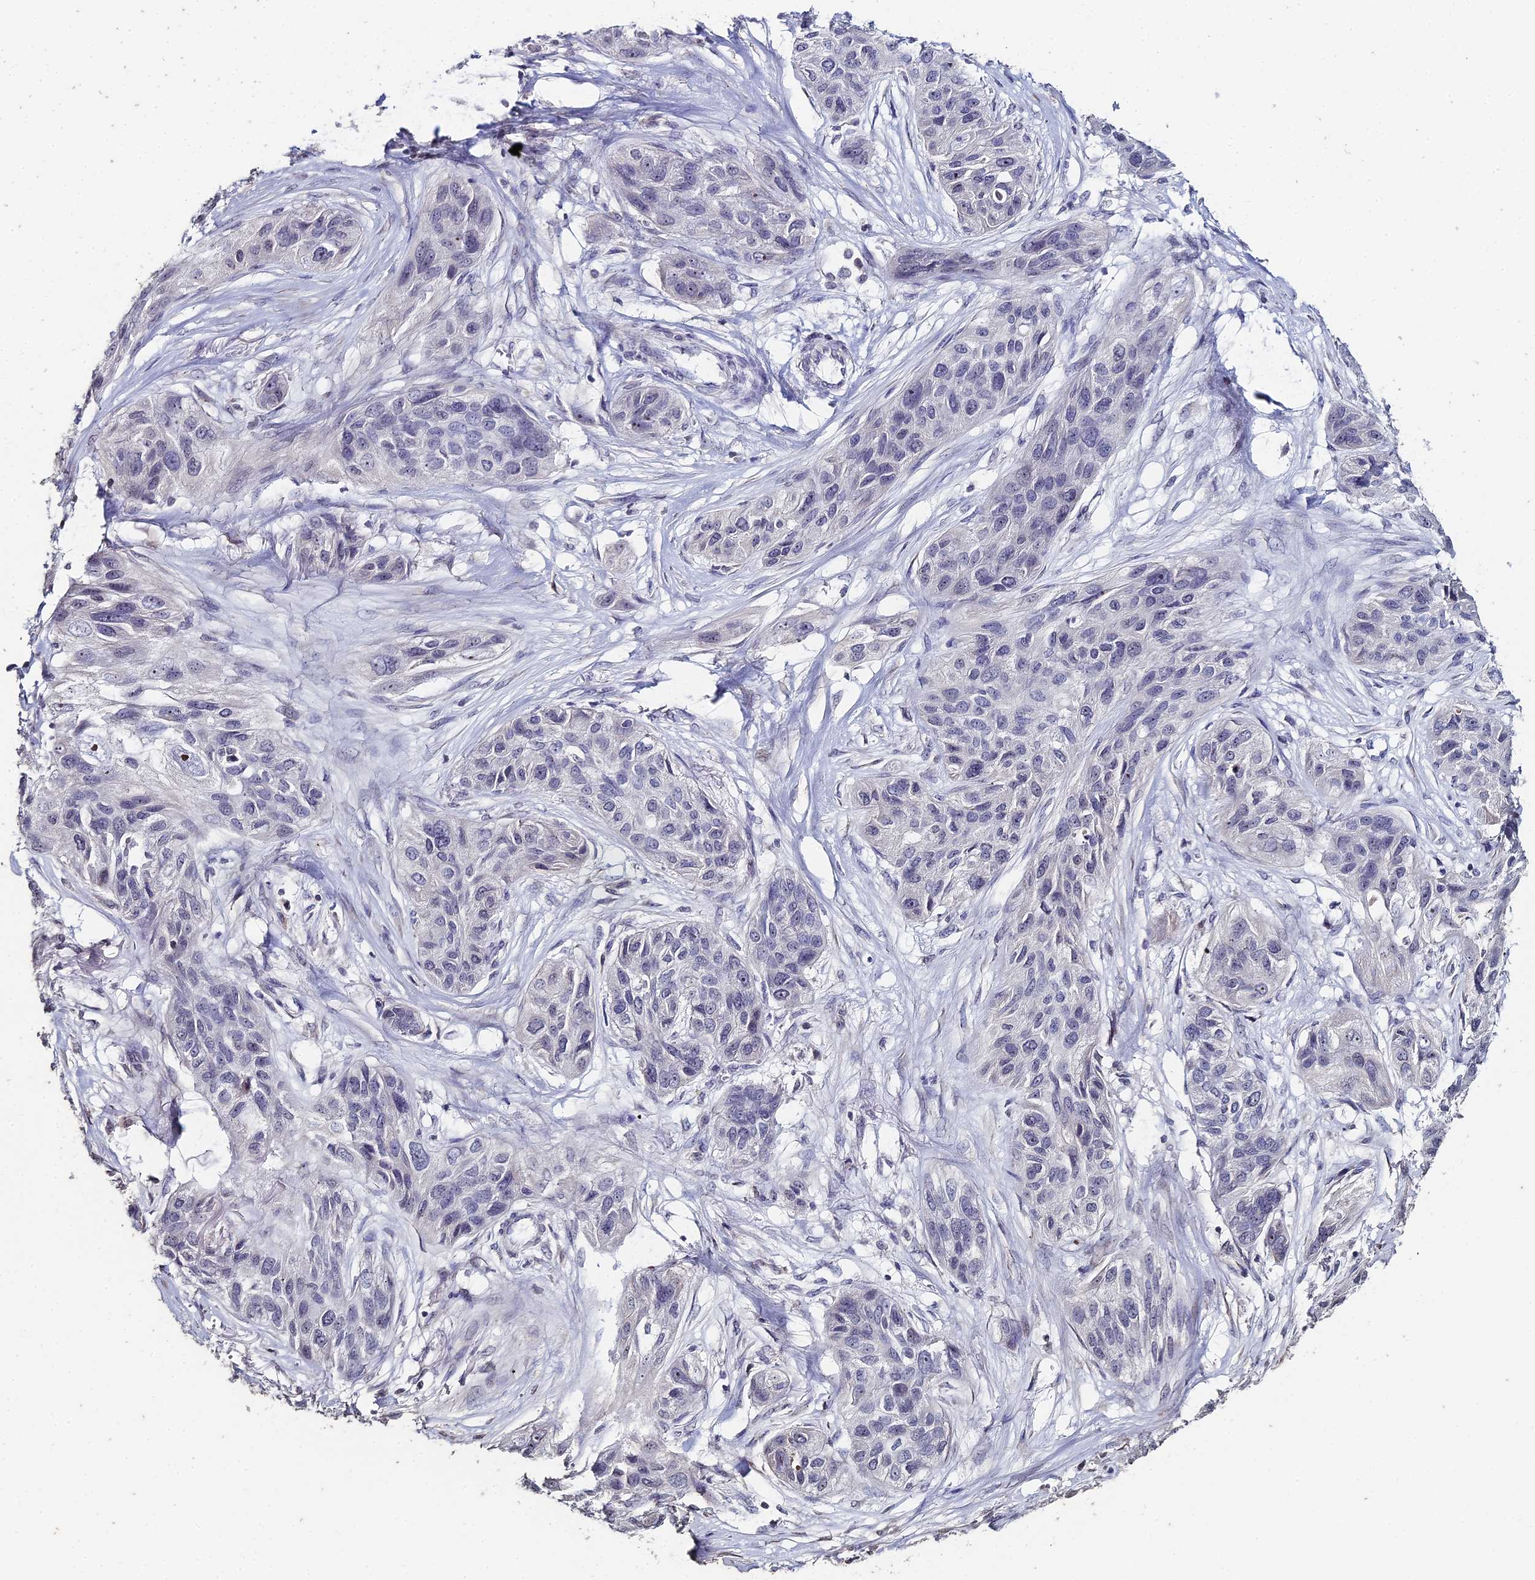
{"staining": {"intensity": "negative", "quantity": "none", "location": "none"}, "tissue": "lung cancer", "cell_type": "Tumor cells", "image_type": "cancer", "snomed": [{"axis": "morphology", "description": "Squamous cell carcinoma, NOS"}, {"axis": "topography", "description": "Lung"}], "caption": "Immunohistochemical staining of lung squamous cell carcinoma reveals no significant staining in tumor cells.", "gene": "PRR22", "patient": {"sex": "female", "age": 70}}